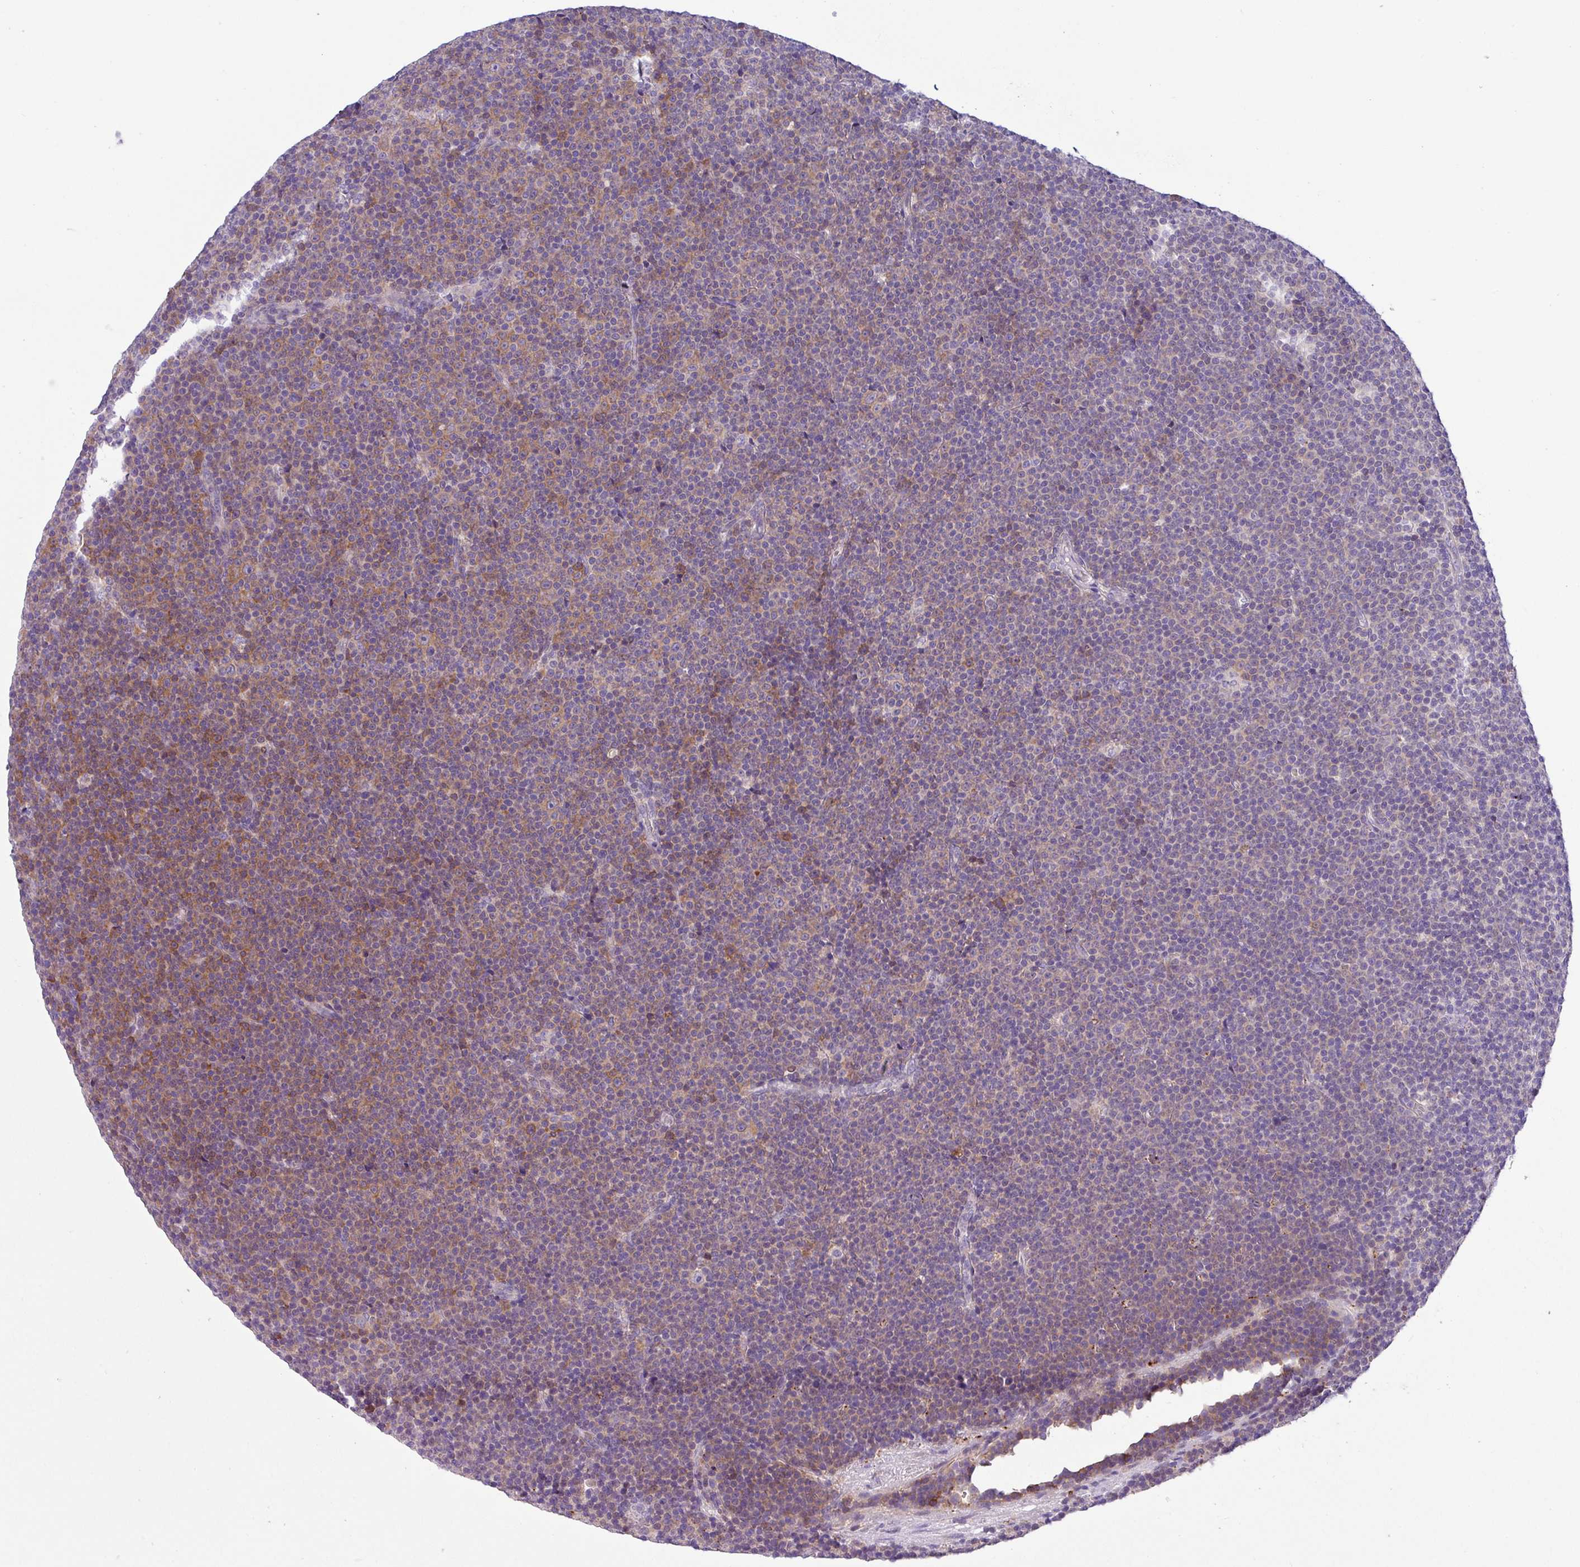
{"staining": {"intensity": "moderate", "quantity": "<25%", "location": "cytoplasmic/membranous"}, "tissue": "lymphoma", "cell_type": "Tumor cells", "image_type": "cancer", "snomed": [{"axis": "morphology", "description": "Malignant lymphoma, non-Hodgkin's type, Low grade"}, {"axis": "topography", "description": "Lymph node"}], "caption": "Lymphoma tissue shows moderate cytoplasmic/membranous staining in about <25% of tumor cells", "gene": "DNAL1", "patient": {"sex": "female", "age": 67}}